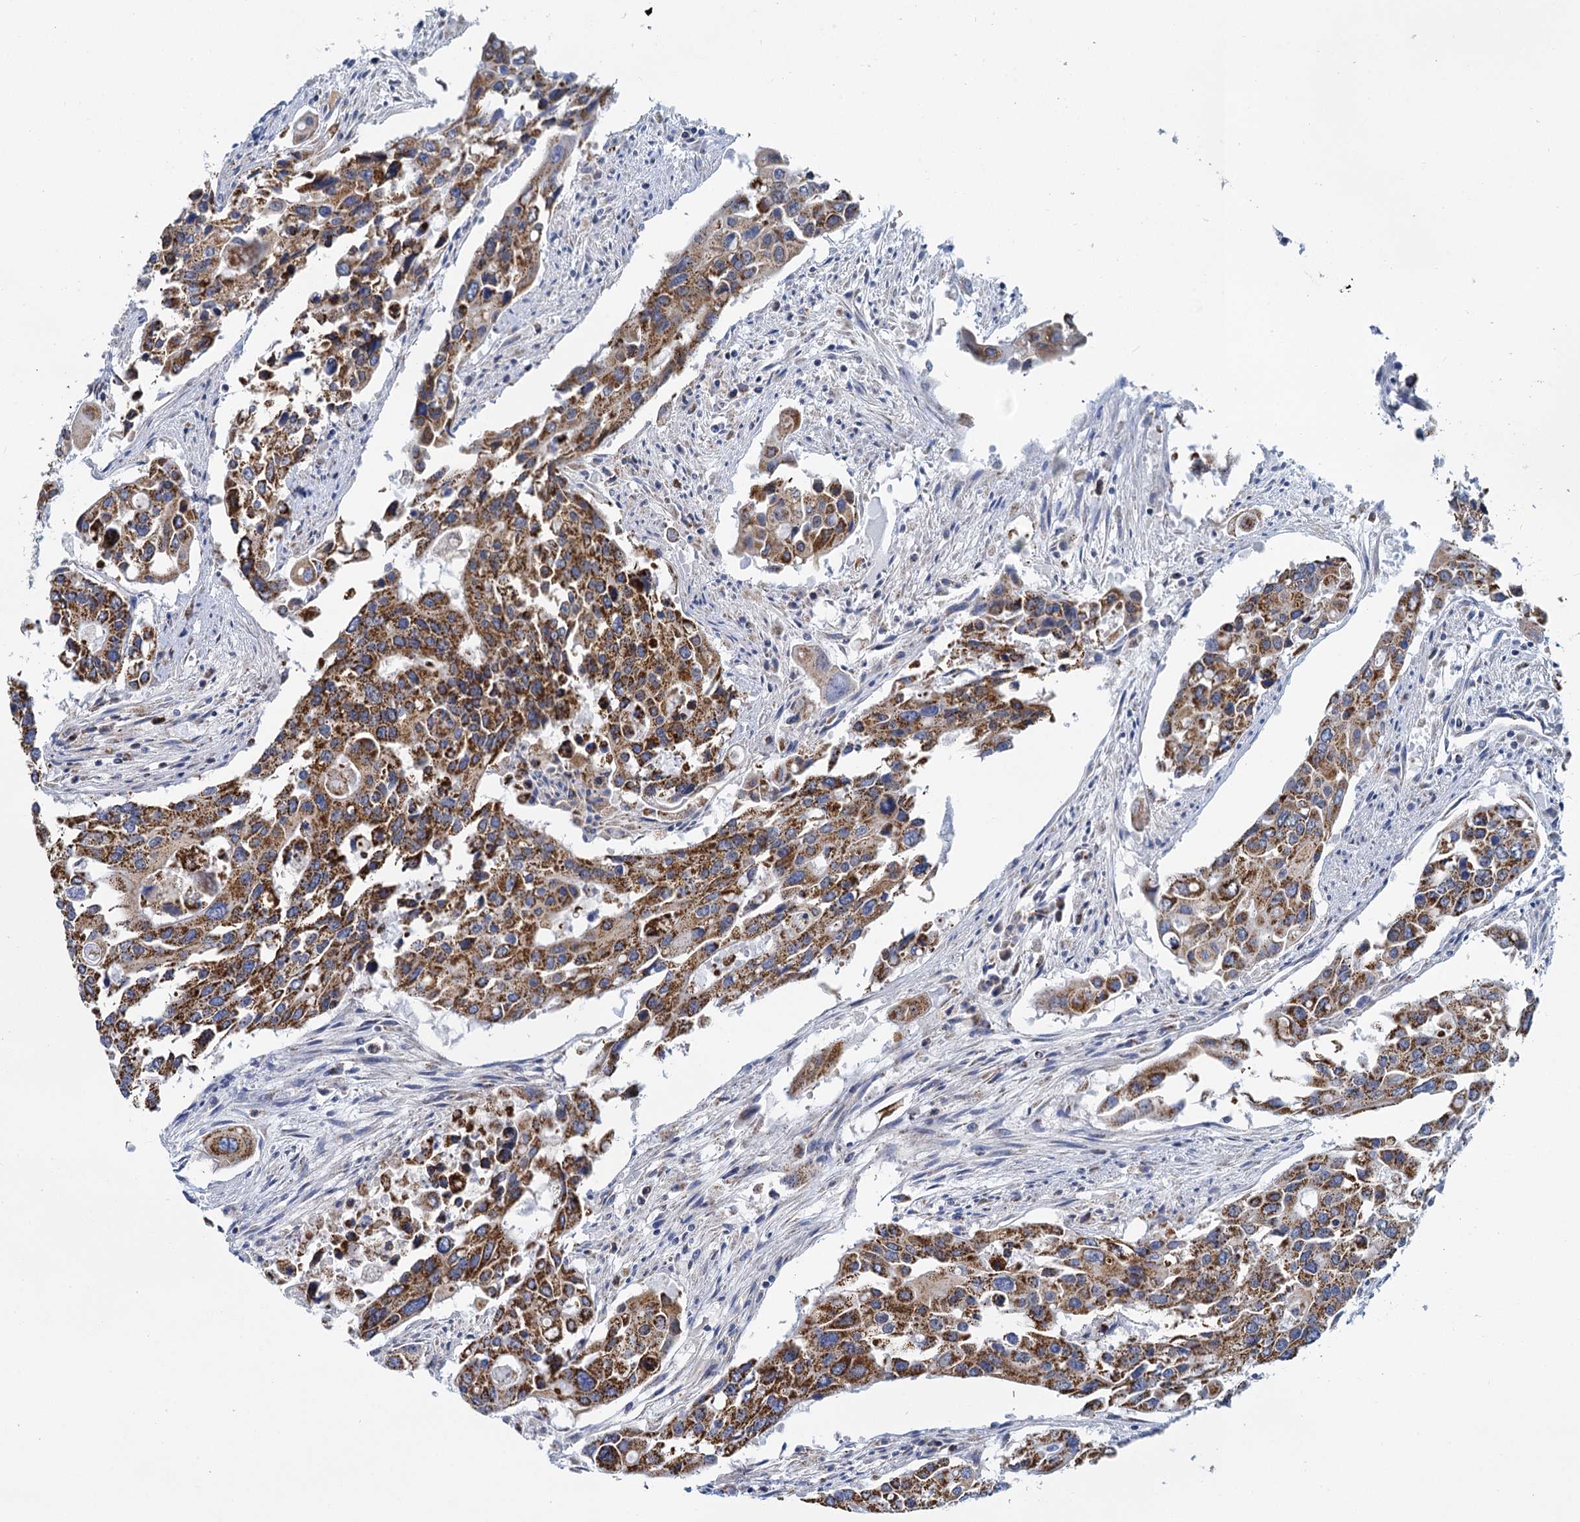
{"staining": {"intensity": "moderate", "quantity": ">75%", "location": "cytoplasmic/membranous"}, "tissue": "colorectal cancer", "cell_type": "Tumor cells", "image_type": "cancer", "snomed": [{"axis": "morphology", "description": "Adenocarcinoma, NOS"}, {"axis": "topography", "description": "Colon"}], "caption": "There is medium levels of moderate cytoplasmic/membranous positivity in tumor cells of adenocarcinoma (colorectal), as demonstrated by immunohistochemical staining (brown color).", "gene": "CCP110", "patient": {"sex": "male", "age": 77}}